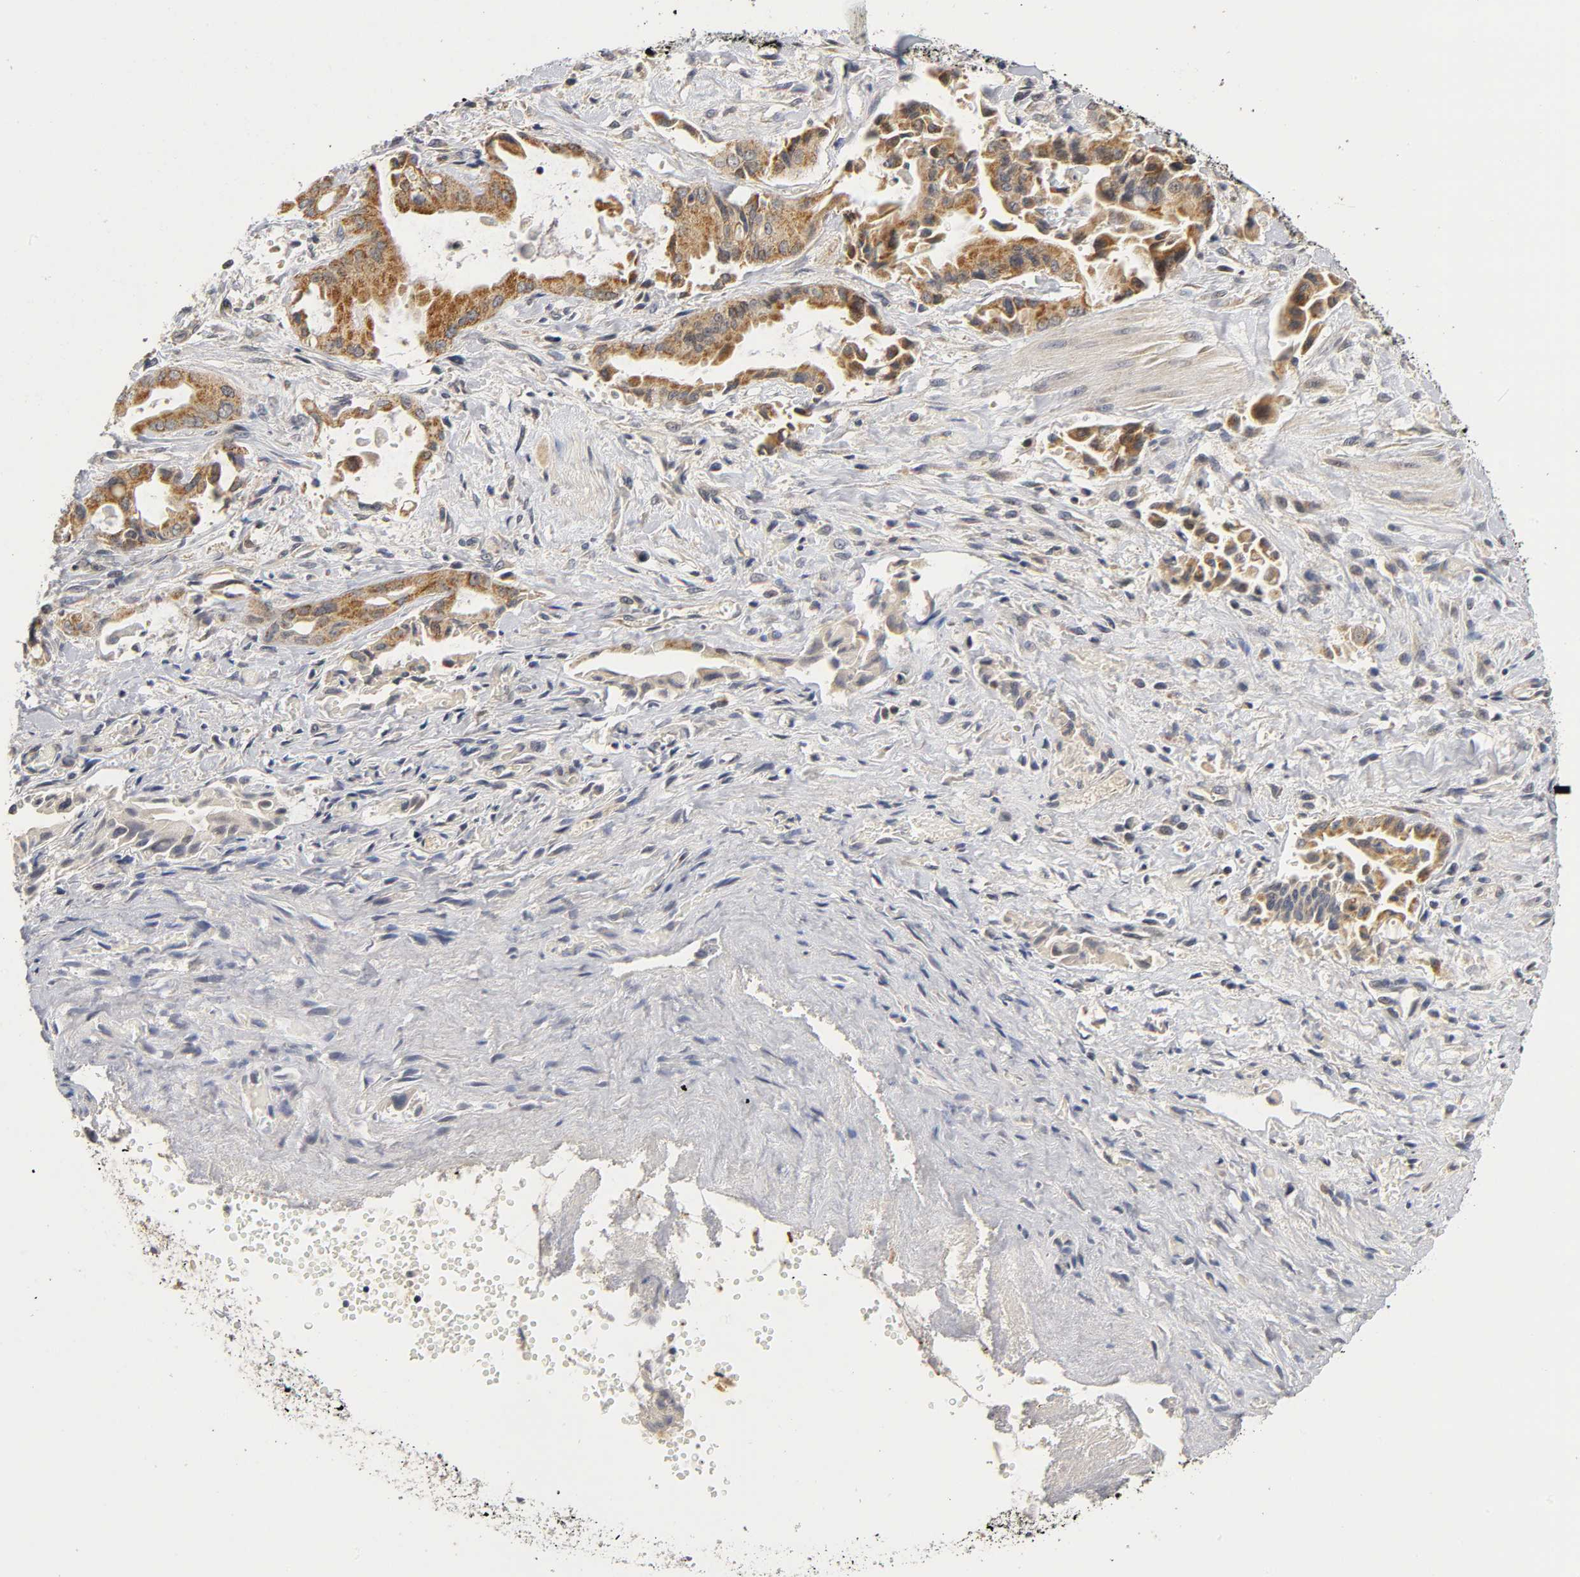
{"staining": {"intensity": "moderate", "quantity": ">75%", "location": "cytoplasmic/membranous"}, "tissue": "liver cancer", "cell_type": "Tumor cells", "image_type": "cancer", "snomed": [{"axis": "morphology", "description": "Cholangiocarcinoma"}, {"axis": "topography", "description": "Liver"}], "caption": "Cholangiocarcinoma (liver) tissue displays moderate cytoplasmic/membranous positivity in about >75% of tumor cells", "gene": "NRP1", "patient": {"sex": "male", "age": 58}}